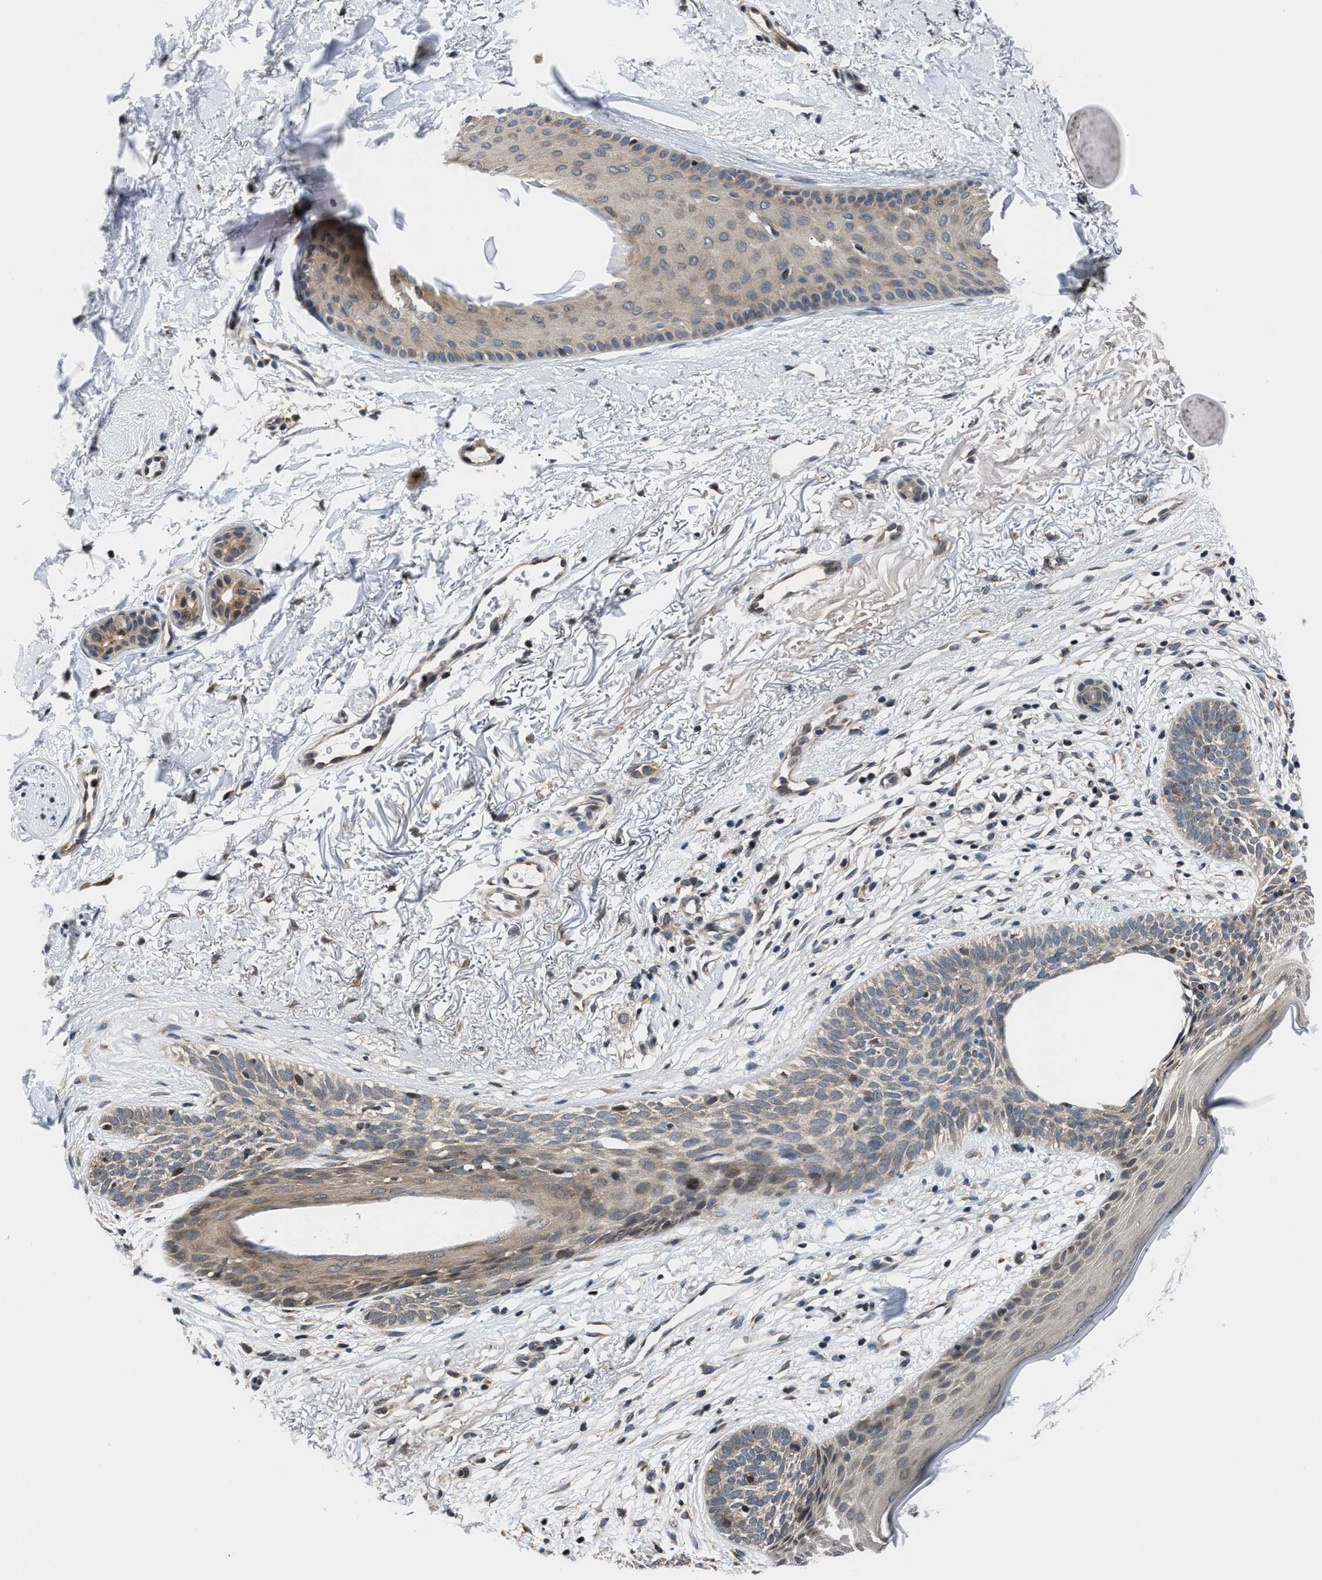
{"staining": {"intensity": "moderate", "quantity": "<25%", "location": "cytoplasmic/membranous"}, "tissue": "skin cancer", "cell_type": "Tumor cells", "image_type": "cancer", "snomed": [{"axis": "morphology", "description": "Basal cell carcinoma"}, {"axis": "topography", "description": "Skin"}], "caption": "Human skin cancer stained with a protein marker displays moderate staining in tumor cells.", "gene": "RAB29", "patient": {"sex": "female", "age": 70}}